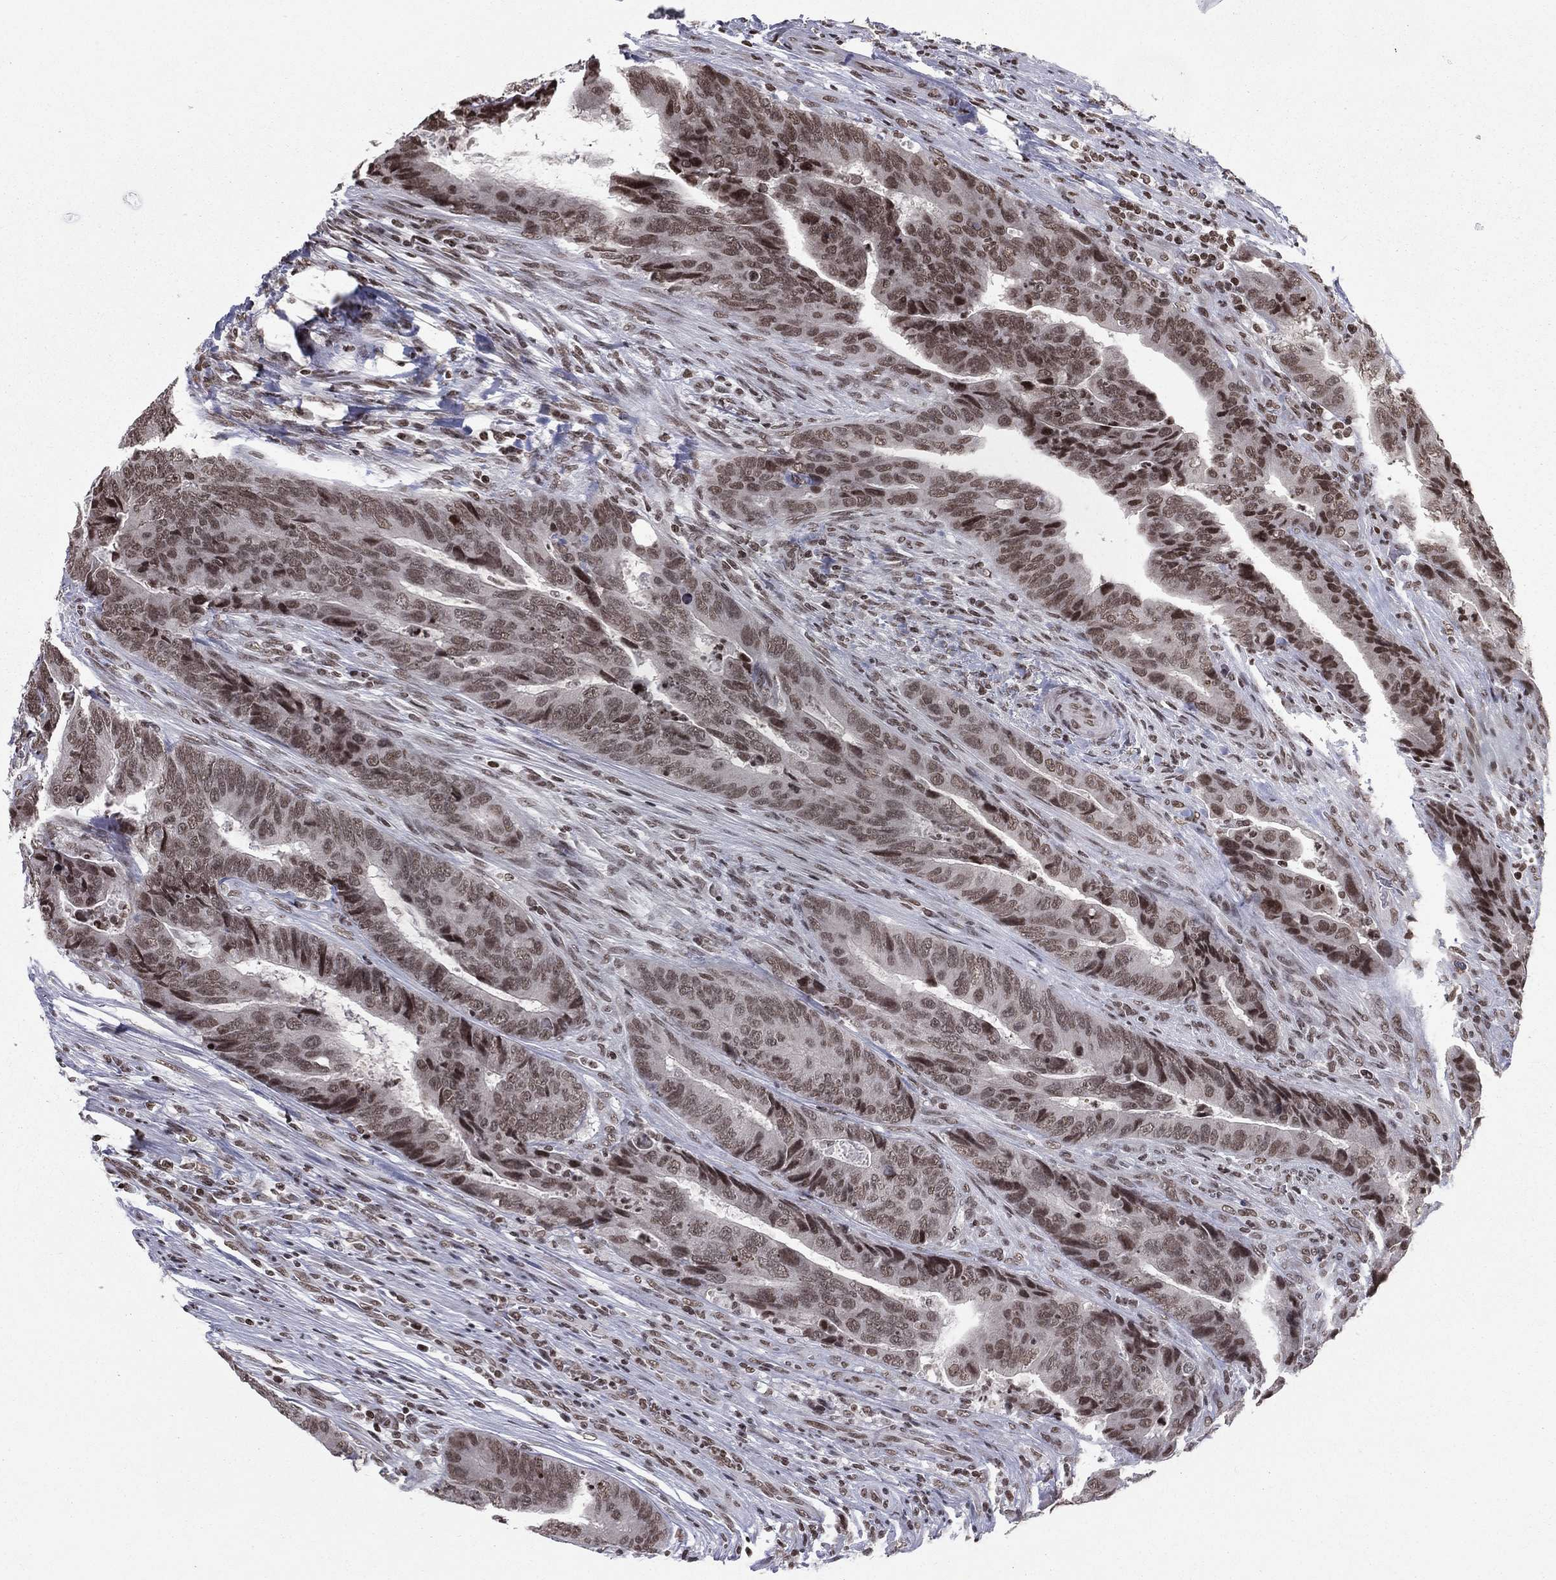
{"staining": {"intensity": "strong", "quantity": "<25%", "location": "nuclear"}, "tissue": "colorectal cancer", "cell_type": "Tumor cells", "image_type": "cancer", "snomed": [{"axis": "morphology", "description": "Adenocarcinoma, NOS"}, {"axis": "topography", "description": "Colon"}], "caption": "IHC of human colorectal cancer shows medium levels of strong nuclear positivity in about <25% of tumor cells. (Brightfield microscopy of DAB IHC at high magnification).", "gene": "RFX7", "patient": {"sex": "female", "age": 56}}